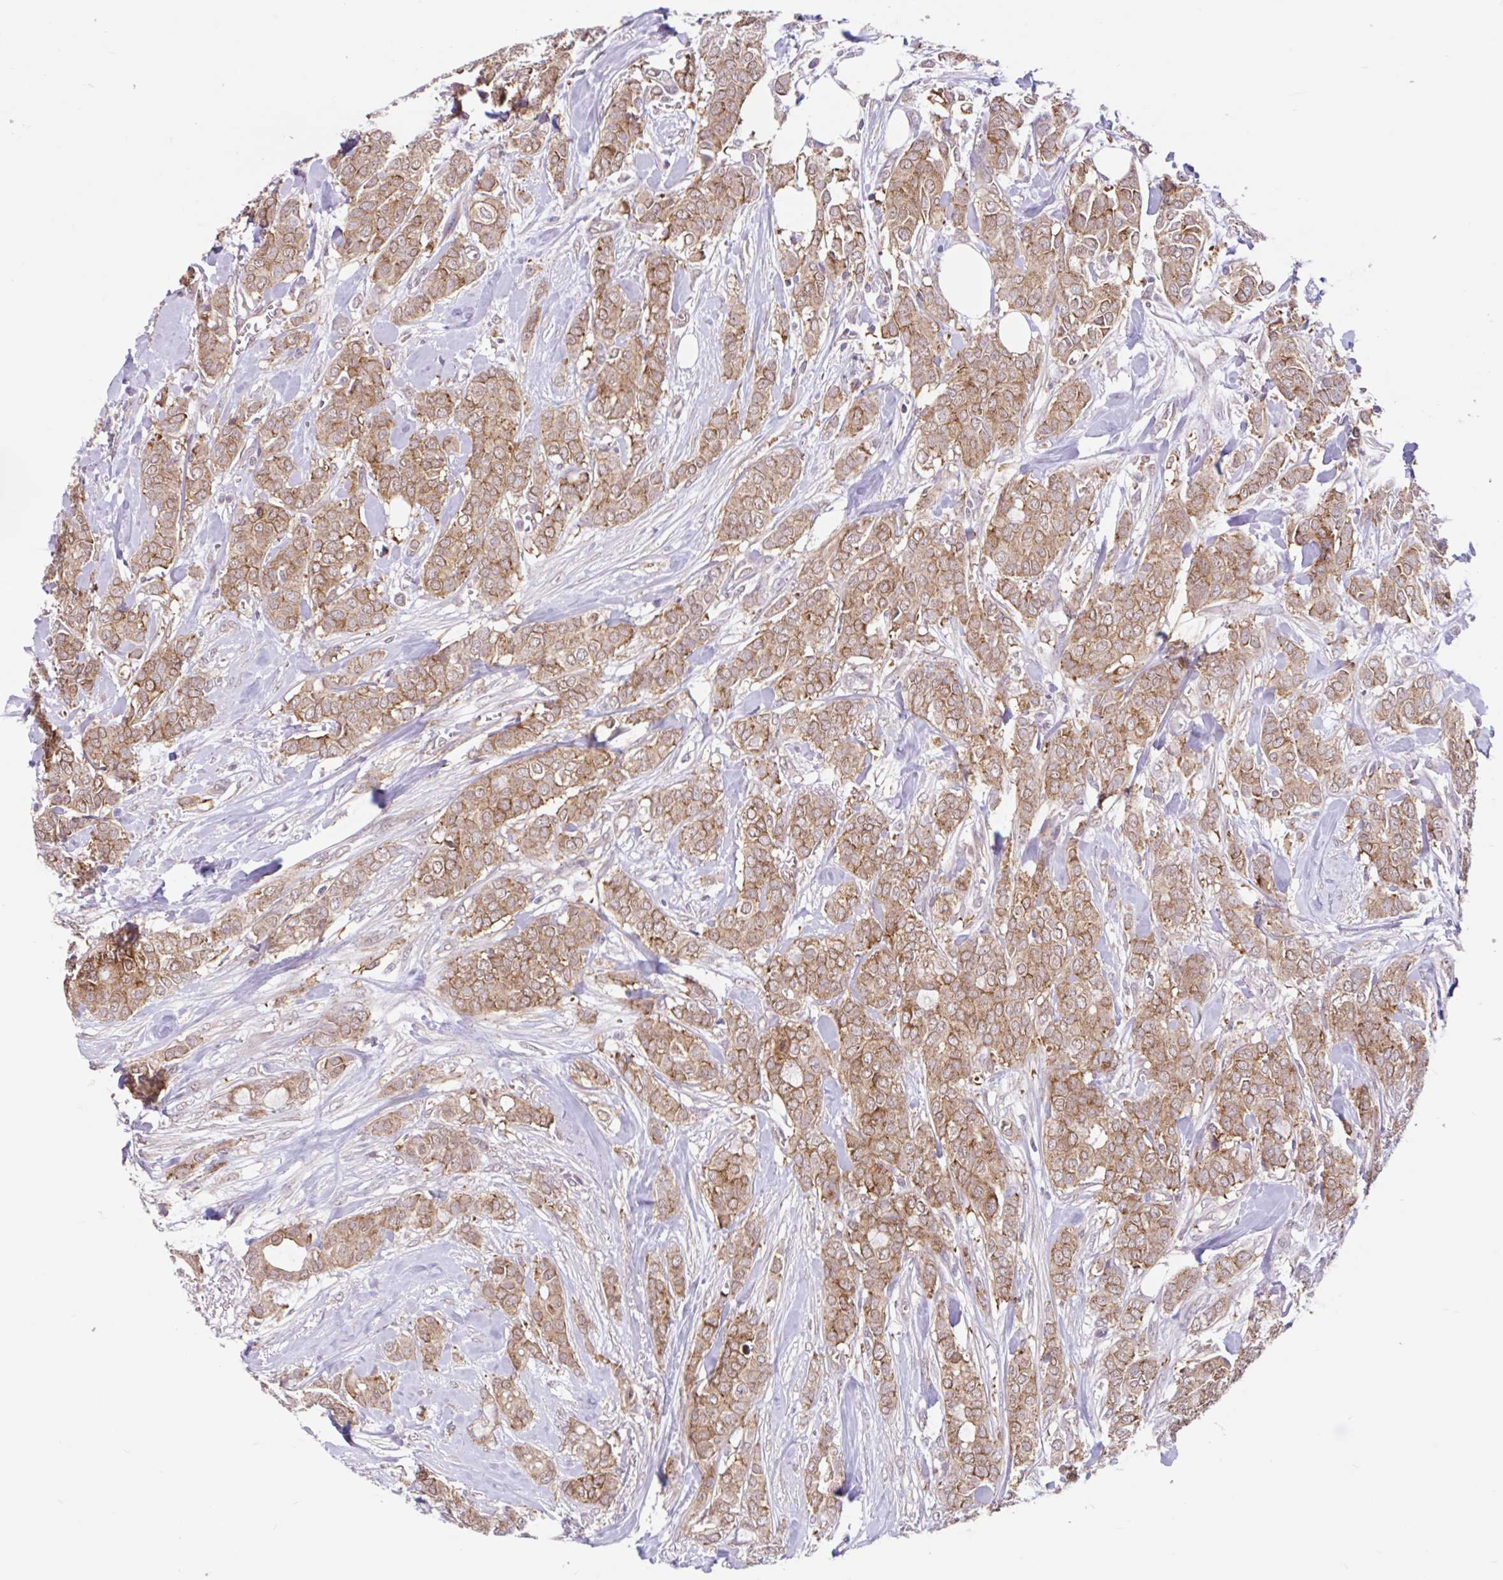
{"staining": {"intensity": "moderate", "quantity": ">75%", "location": "cytoplasmic/membranous"}, "tissue": "breast cancer", "cell_type": "Tumor cells", "image_type": "cancer", "snomed": [{"axis": "morphology", "description": "Duct carcinoma"}, {"axis": "topography", "description": "Breast"}], "caption": "This histopathology image reveals immunohistochemistry (IHC) staining of breast cancer (invasive ductal carcinoma), with medium moderate cytoplasmic/membranous positivity in about >75% of tumor cells.", "gene": "RALBP1", "patient": {"sex": "female", "age": 84}}